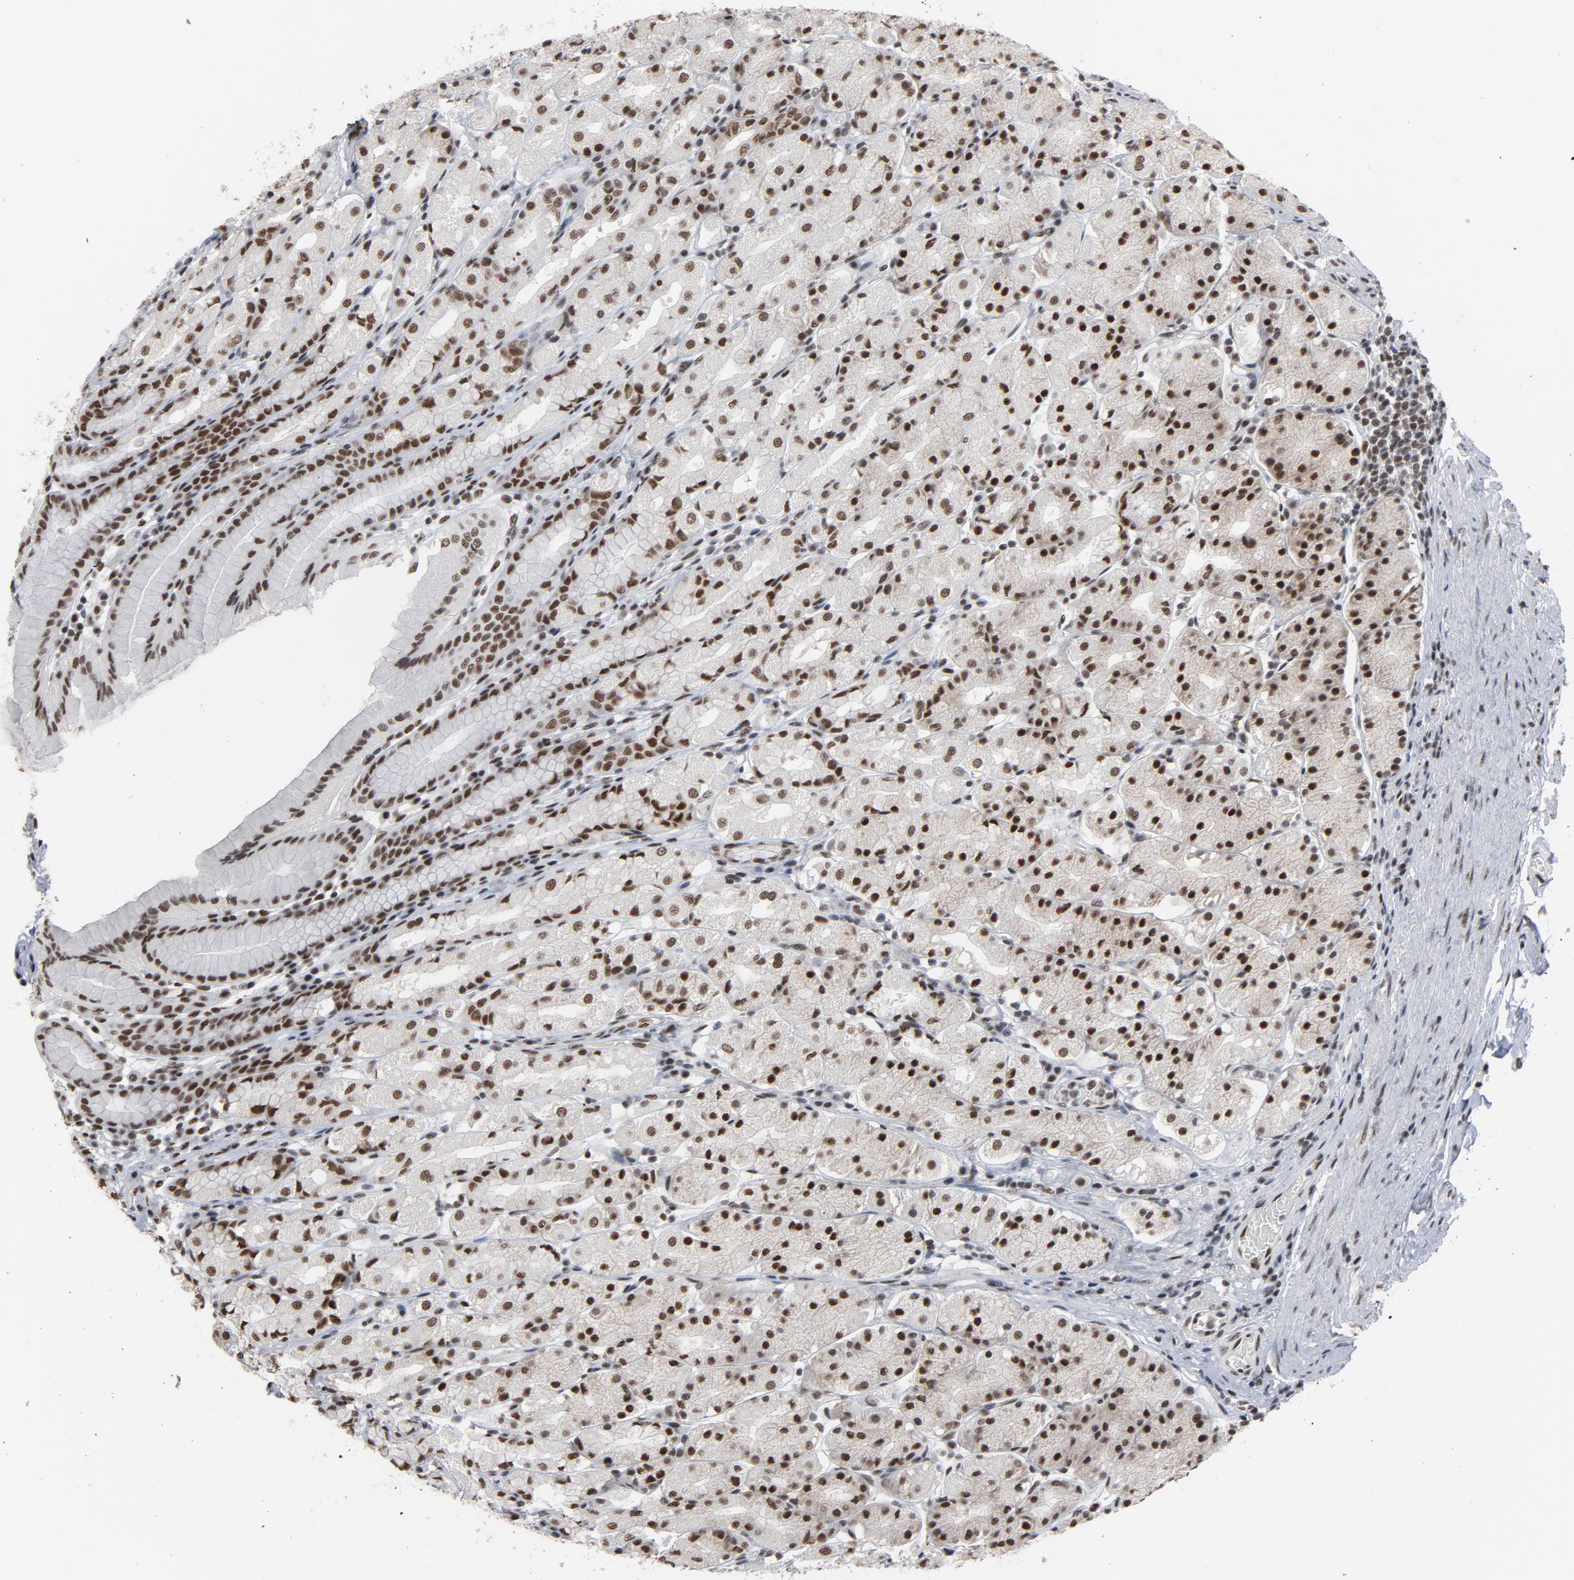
{"staining": {"intensity": "strong", "quantity": ">75%", "location": "nuclear"}, "tissue": "stomach", "cell_type": "Glandular cells", "image_type": "normal", "snomed": [{"axis": "morphology", "description": "Normal tissue, NOS"}, {"axis": "topography", "description": "Stomach, upper"}], "caption": "Immunohistochemistry (IHC) staining of unremarkable stomach, which shows high levels of strong nuclear expression in about >75% of glandular cells indicating strong nuclear protein expression. The staining was performed using DAB (3,3'-diaminobenzidine) (brown) for protein detection and nuclei were counterstained in hematoxylin (blue).", "gene": "MRE11", "patient": {"sex": "male", "age": 68}}